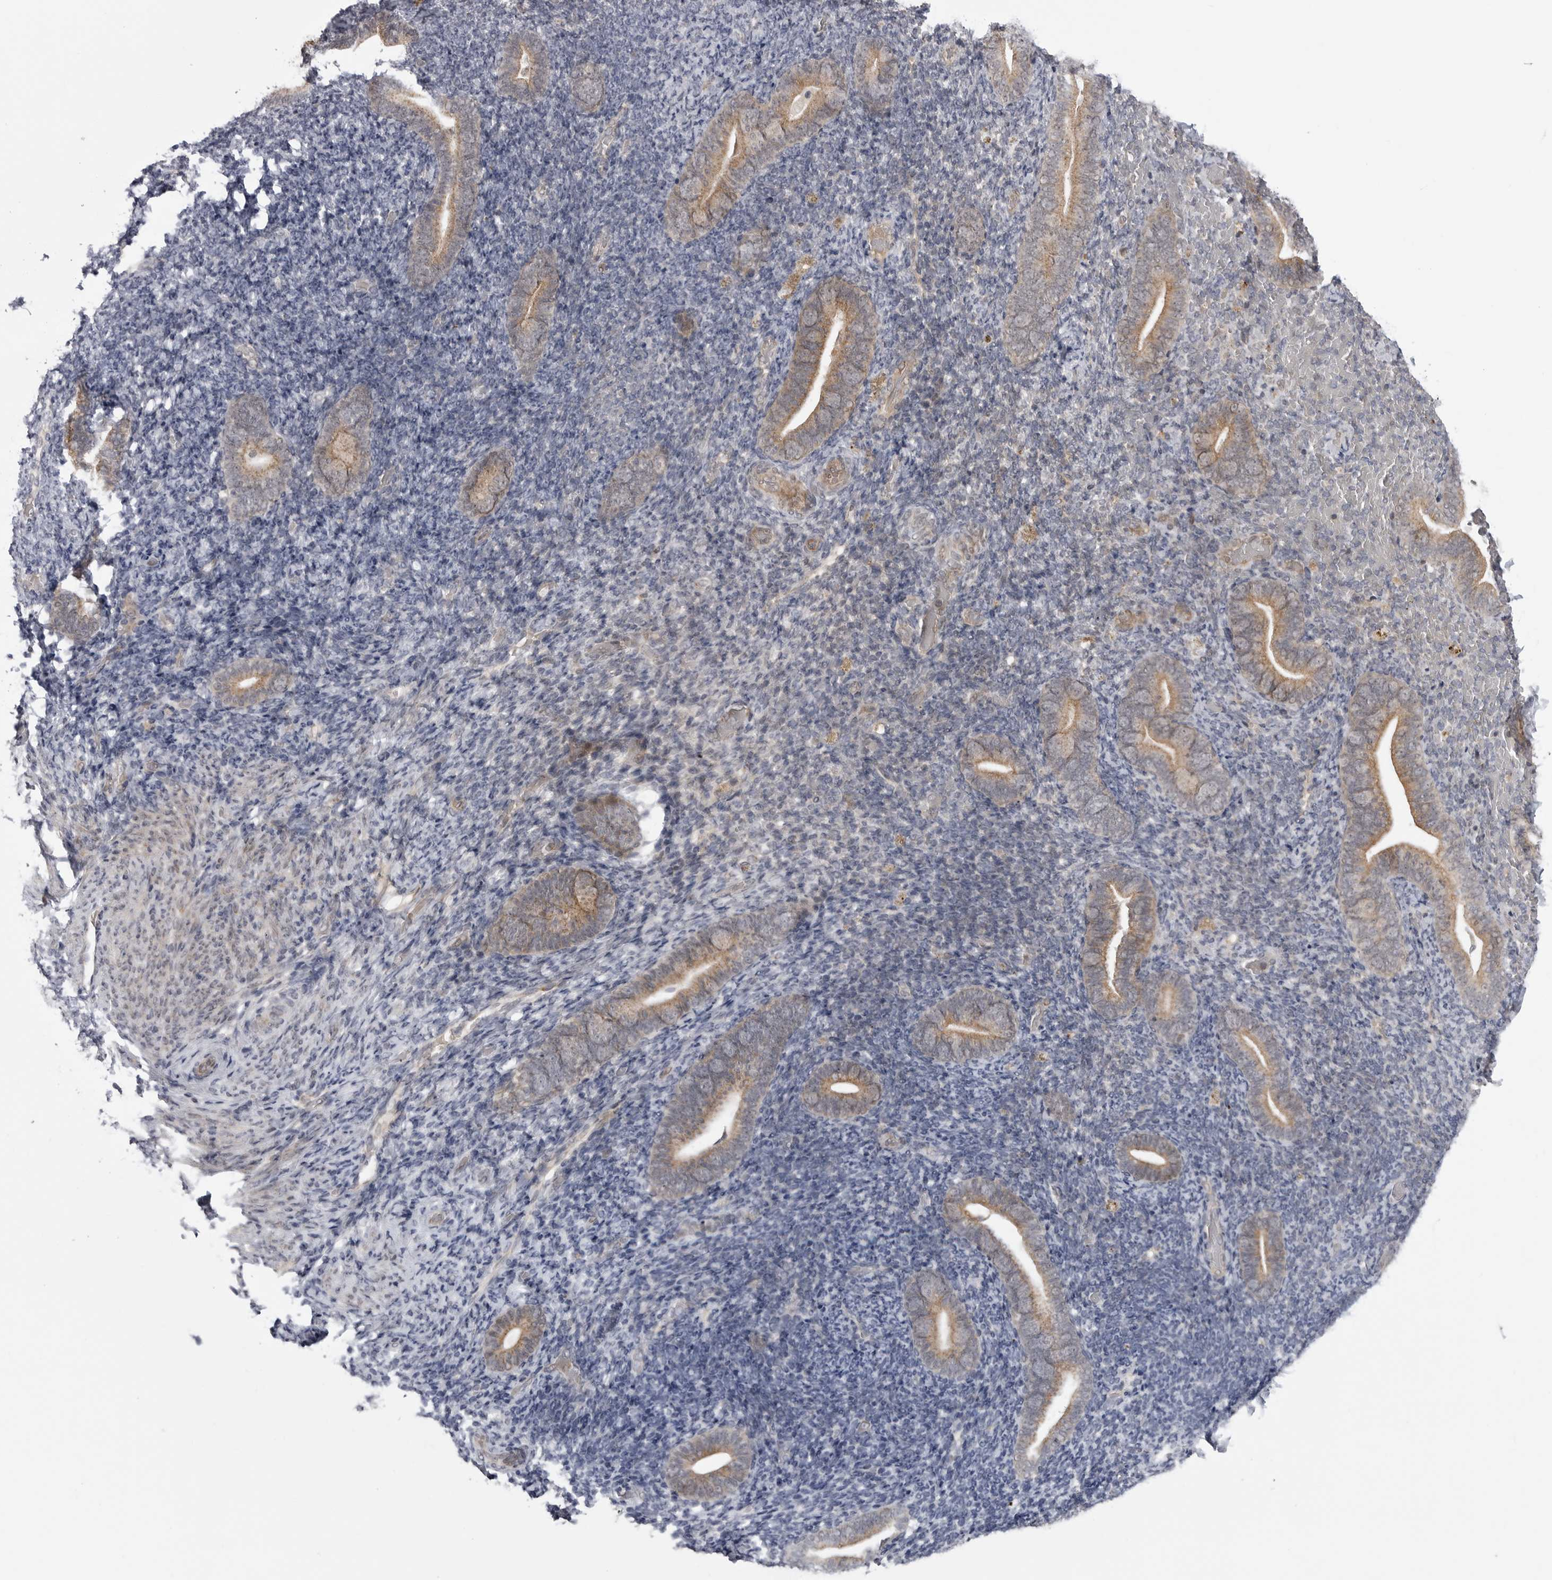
{"staining": {"intensity": "negative", "quantity": "none", "location": "none"}, "tissue": "endometrium", "cell_type": "Cells in endometrial stroma", "image_type": "normal", "snomed": [{"axis": "morphology", "description": "Normal tissue, NOS"}, {"axis": "topography", "description": "Endometrium"}], "caption": "Histopathology image shows no protein expression in cells in endometrial stroma of normal endometrium. Nuclei are stained in blue.", "gene": "LRRC45", "patient": {"sex": "female", "age": 51}}